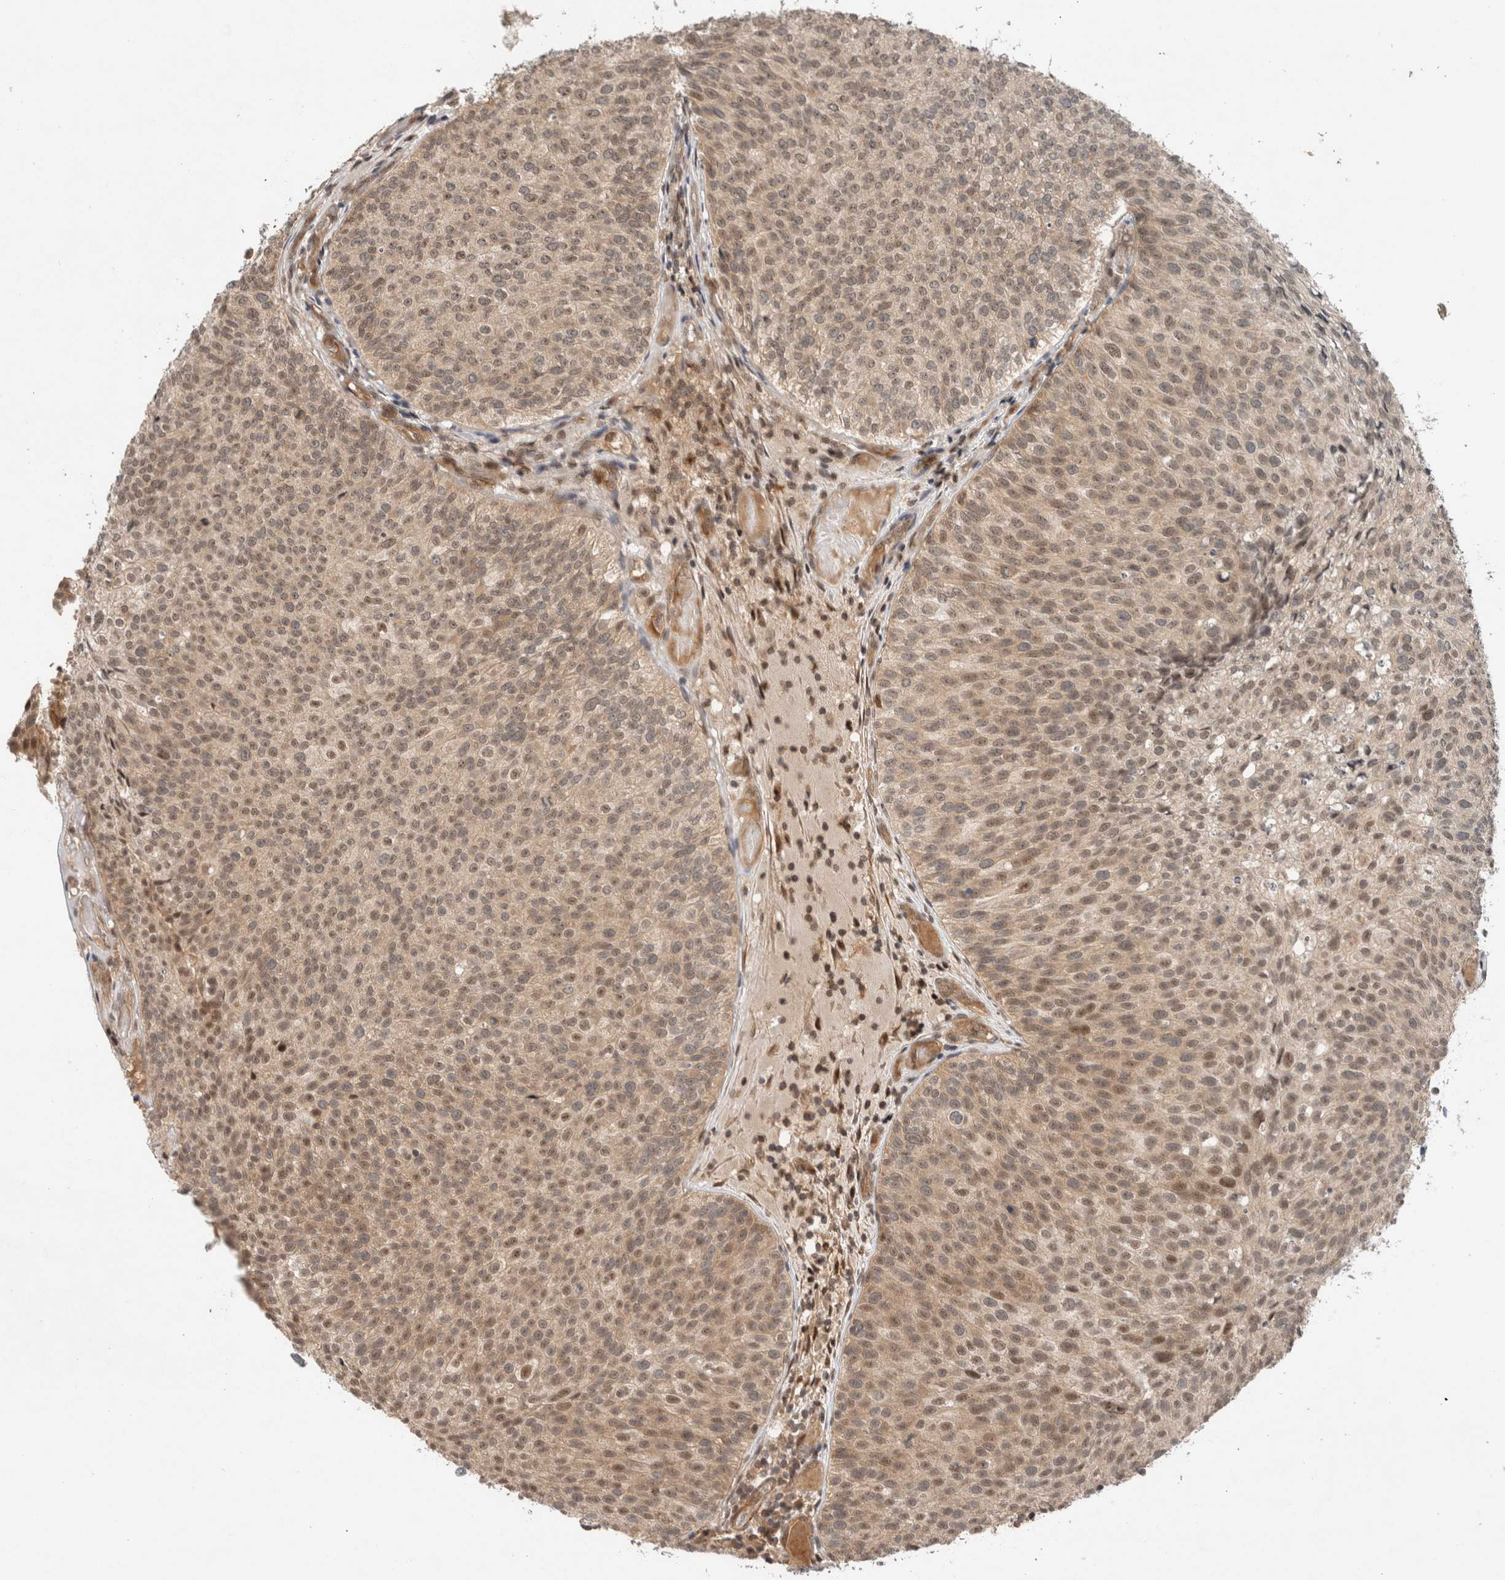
{"staining": {"intensity": "moderate", "quantity": "25%-75%", "location": "cytoplasmic/membranous,nuclear"}, "tissue": "urothelial cancer", "cell_type": "Tumor cells", "image_type": "cancer", "snomed": [{"axis": "morphology", "description": "Urothelial carcinoma, Low grade"}, {"axis": "topography", "description": "Urinary bladder"}], "caption": "Immunohistochemical staining of low-grade urothelial carcinoma reveals moderate cytoplasmic/membranous and nuclear protein expression in approximately 25%-75% of tumor cells.", "gene": "CAAP1", "patient": {"sex": "male", "age": 86}}